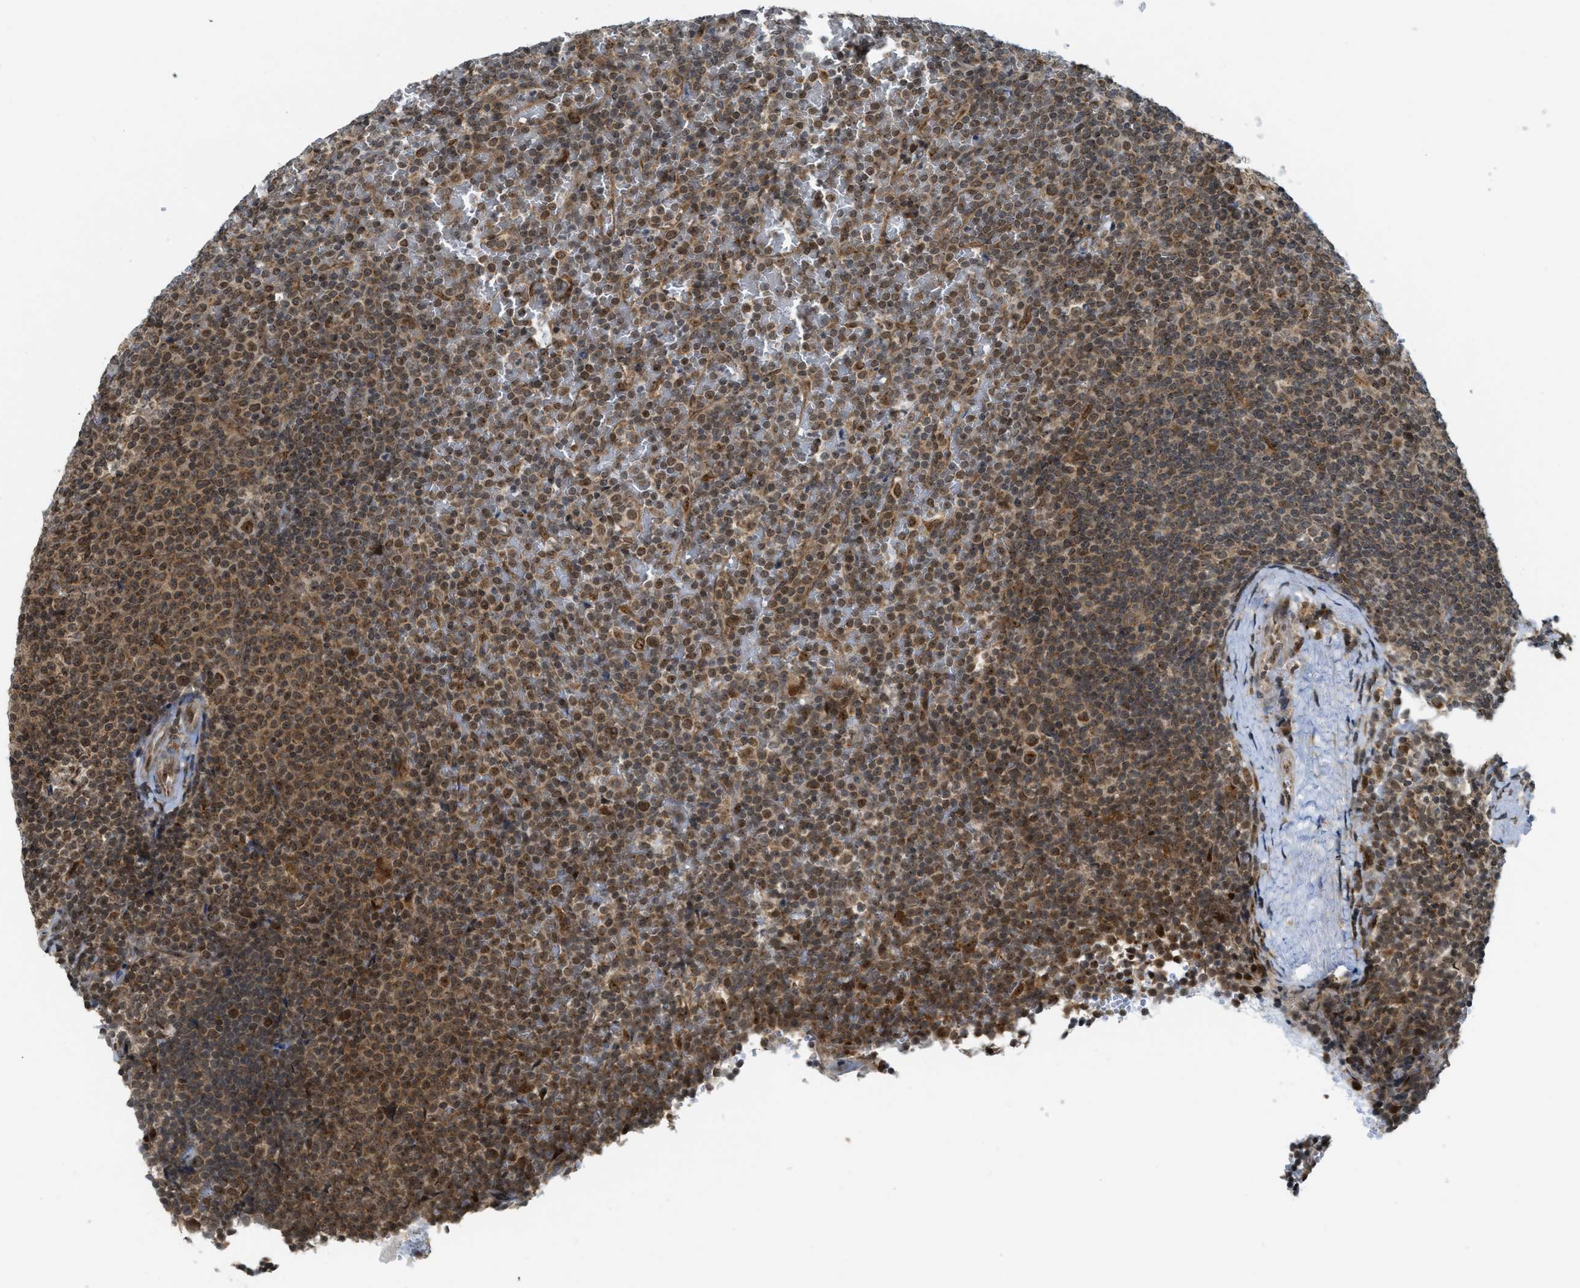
{"staining": {"intensity": "moderate", "quantity": "25%-75%", "location": "nuclear"}, "tissue": "lymphoma", "cell_type": "Tumor cells", "image_type": "cancer", "snomed": [{"axis": "morphology", "description": "Malignant lymphoma, non-Hodgkin's type, Low grade"}, {"axis": "topography", "description": "Spleen"}], "caption": "There is medium levels of moderate nuclear staining in tumor cells of malignant lymphoma, non-Hodgkin's type (low-grade), as demonstrated by immunohistochemical staining (brown color).", "gene": "TACC1", "patient": {"sex": "female", "age": 77}}